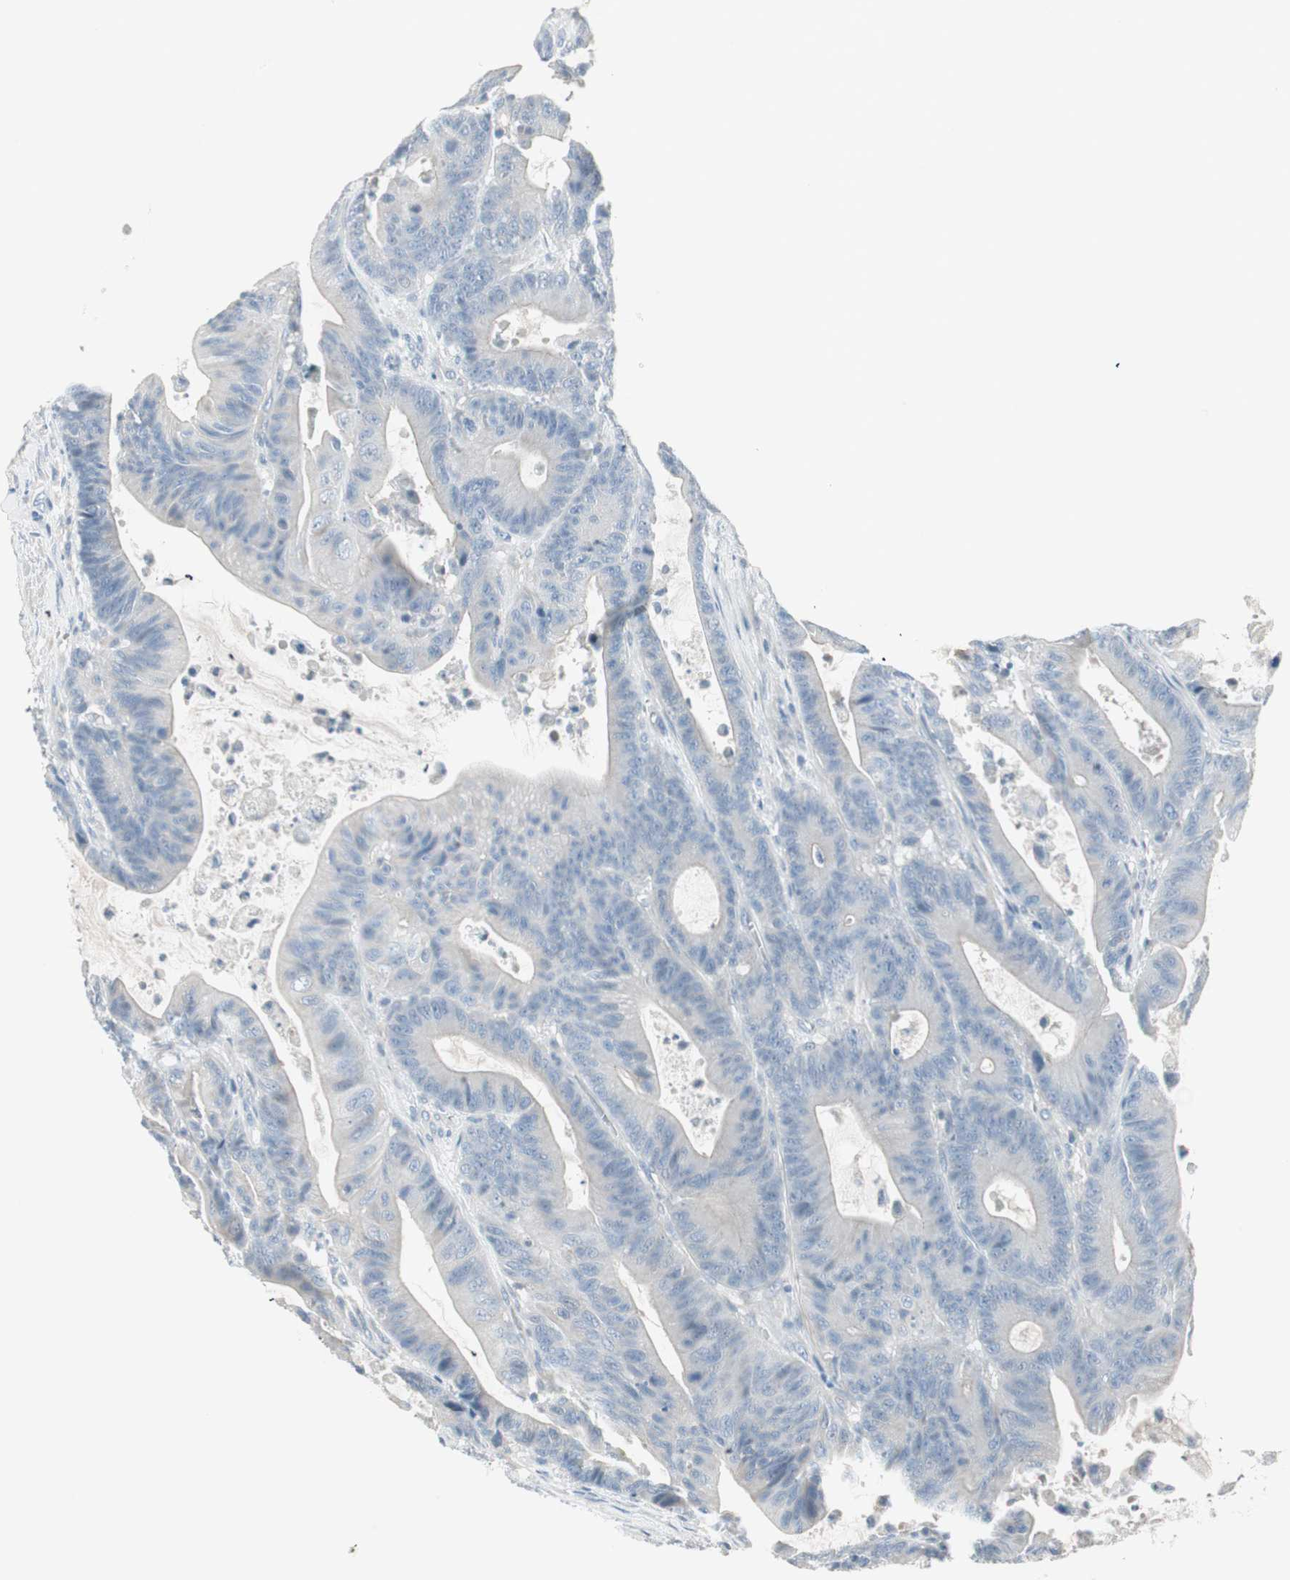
{"staining": {"intensity": "weak", "quantity": "25%-75%", "location": "cytoplasmic/membranous"}, "tissue": "colorectal cancer", "cell_type": "Tumor cells", "image_type": "cancer", "snomed": [{"axis": "morphology", "description": "Adenocarcinoma, NOS"}, {"axis": "topography", "description": "Colon"}], "caption": "Colorectal cancer stained for a protein (brown) exhibits weak cytoplasmic/membranous positive staining in about 25%-75% of tumor cells.", "gene": "ITLN2", "patient": {"sex": "female", "age": 84}}